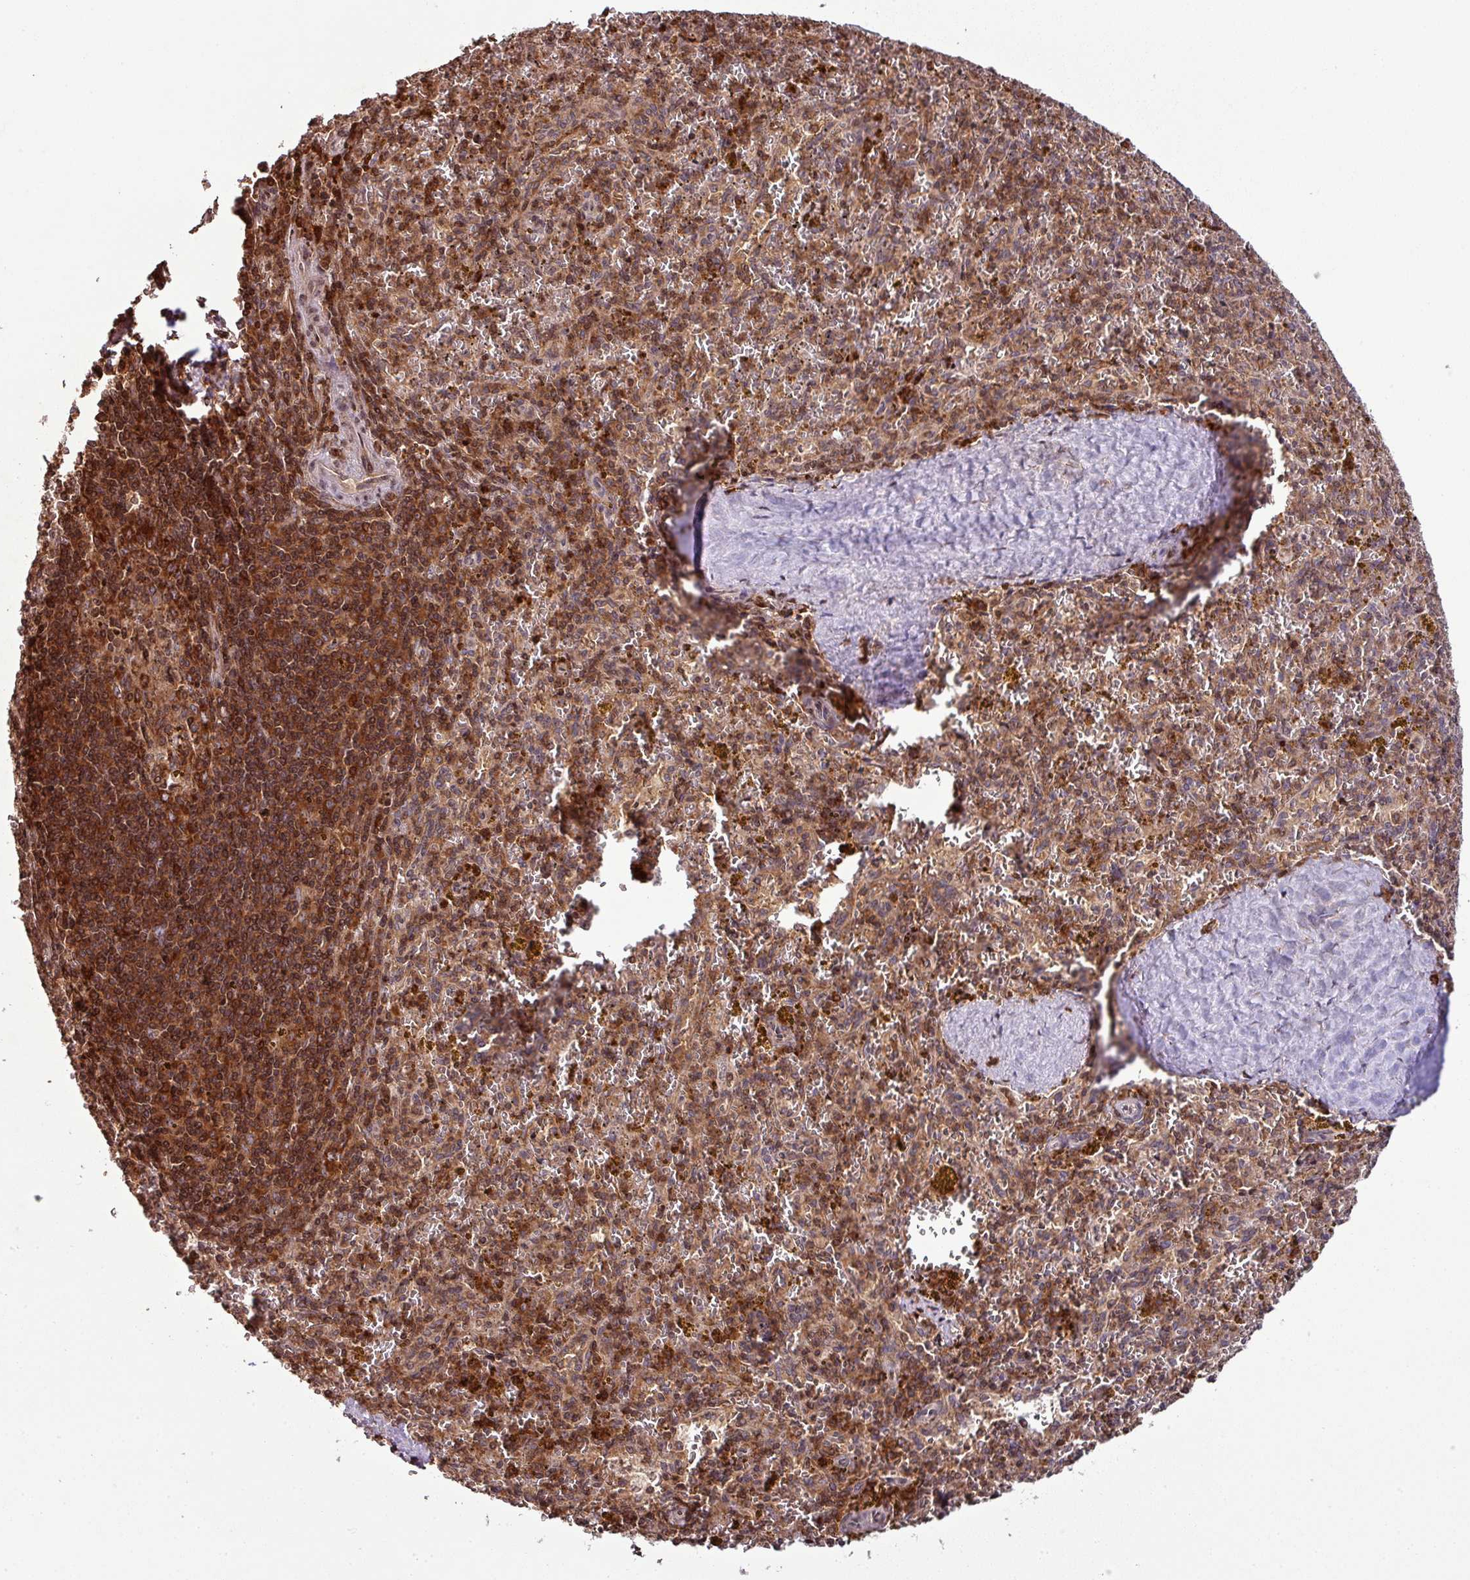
{"staining": {"intensity": "moderate", "quantity": "25%-75%", "location": "cytoplasmic/membranous"}, "tissue": "spleen", "cell_type": "Cells in red pulp", "image_type": "normal", "snomed": [{"axis": "morphology", "description": "Normal tissue, NOS"}, {"axis": "topography", "description": "Spleen"}], "caption": "Immunohistochemistry (IHC) photomicrograph of unremarkable spleen: human spleen stained using immunohistochemistry (IHC) displays medium levels of moderate protein expression localized specifically in the cytoplasmic/membranous of cells in red pulp, appearing as a cytoplasmic/membranous brown color.", "gene": "LRRC74B", "patient": {"sex": "male", "age": 57}}